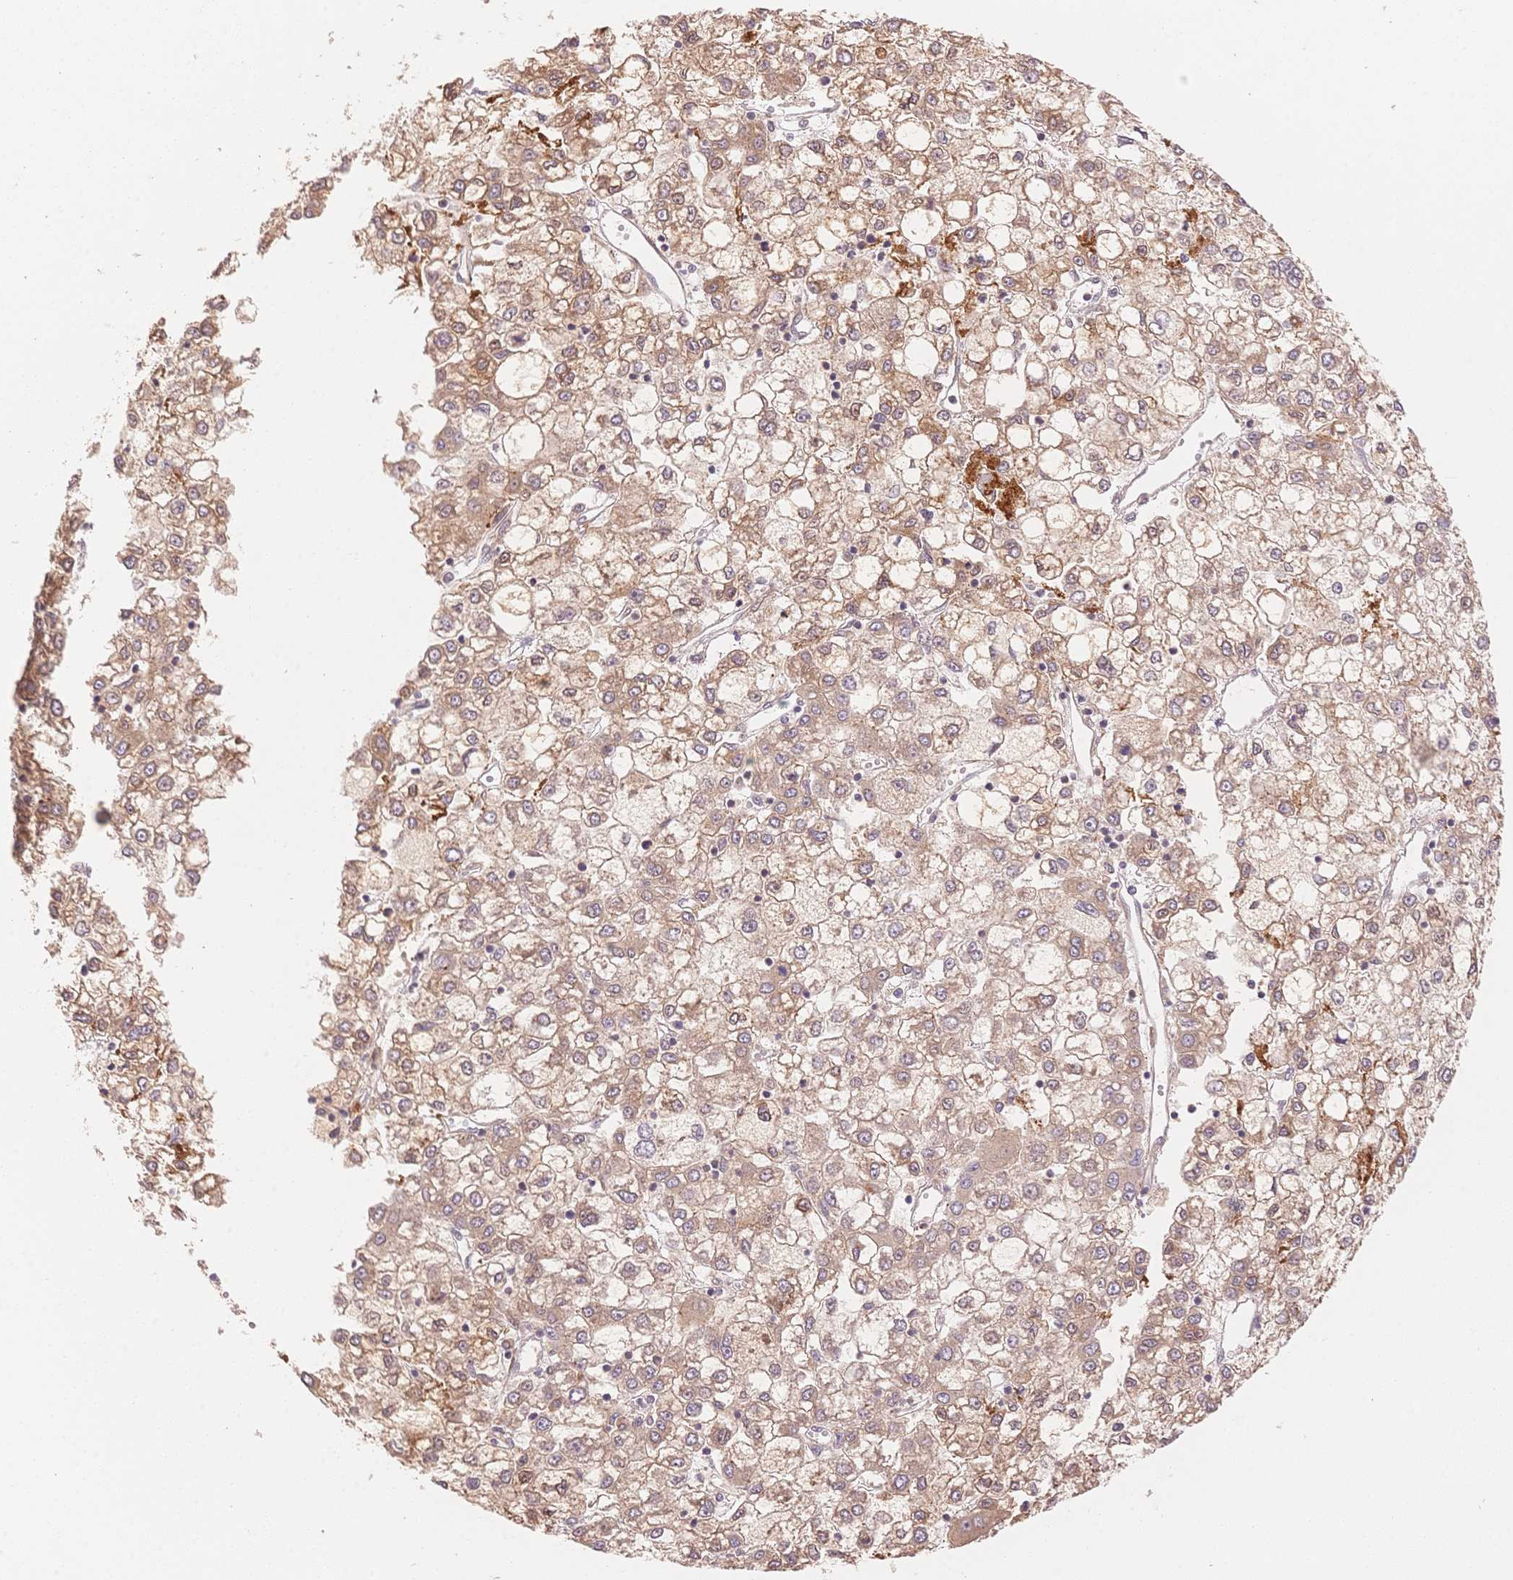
{"staining": {"intensity": "weak", "quantity": ">75%", "location": "cytoplasmic/membranous"}, "tissue": "liver cancer", "cell_type": "Tumor cells", "image_type": "cancer", "snomed": [{"axis": "morphology", "description": "Carcinoma, Hepatocellular, NOS"}, {"axis": "topography", "description": "Liver"}], "caption": "This histopathology image demonstrates immunohistochemistry (IHC) staining of human hepatocellular carcinoma (liver), with low weak cytoplasmic/membranous staining in about >75% of tumor cells.", "gene": "STK39", "patient": {"sex": "male", "age": 40}}